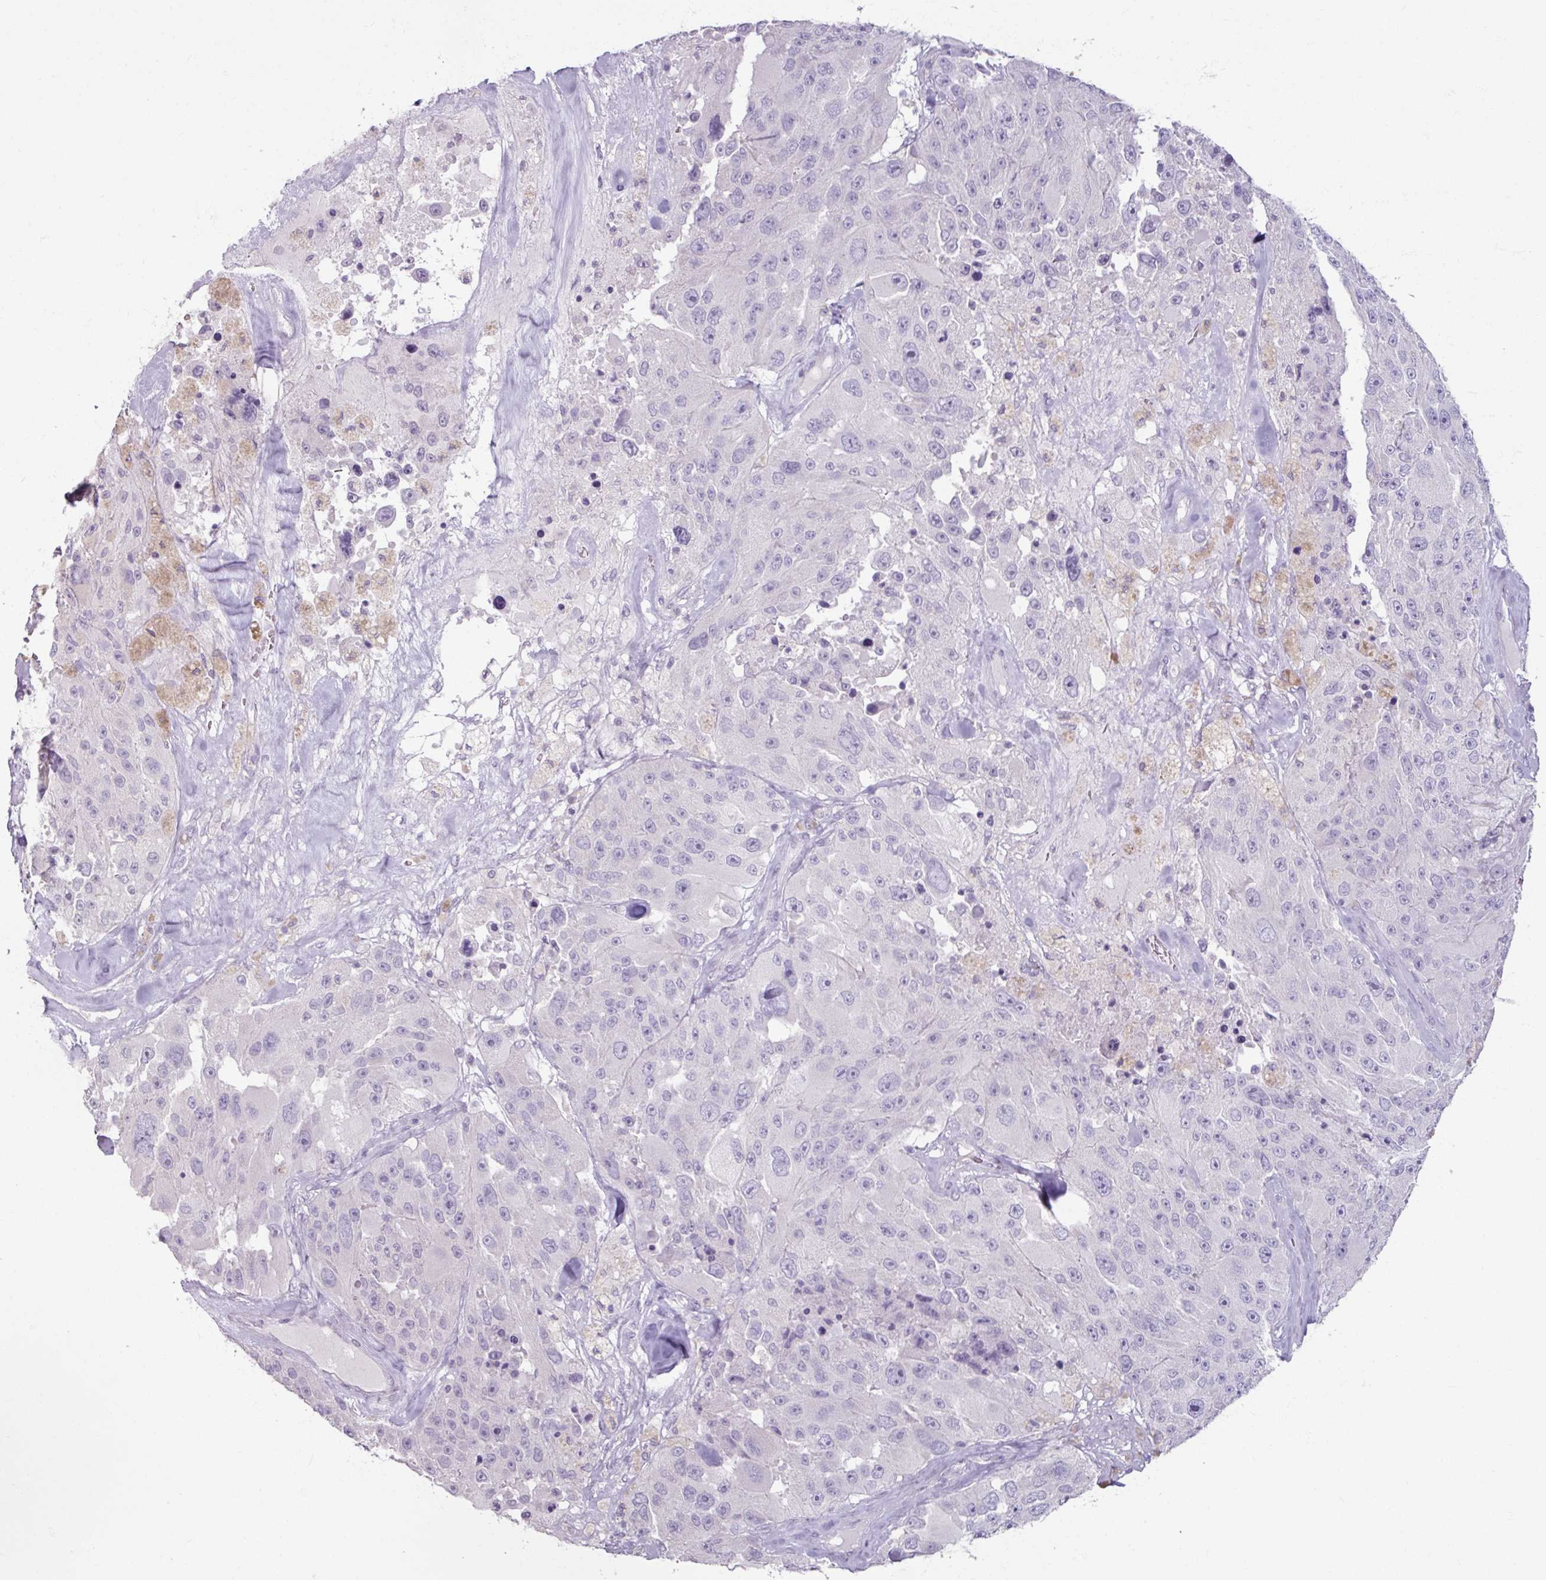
{"staining": {"intensity": "negative", "quantity": "none", "location": "none"}, "tissue": "melanoma", "cell_type": "Tumor cells", "image_type": "cancer", "snomed": [{"axis": "morphology", "description": "Malignant melanoma, Metastatic site"}, {"axis": "topography", "description": "Lymph node"}], "caption": "This histopathology image is of melanoma stained with IHC to label a protein in brown with the nuclei are counter-stained blue. There is no positivity in tumor cells.", "gene": "SLC27A5", "patient": {"sex": "male", "age": 62}}